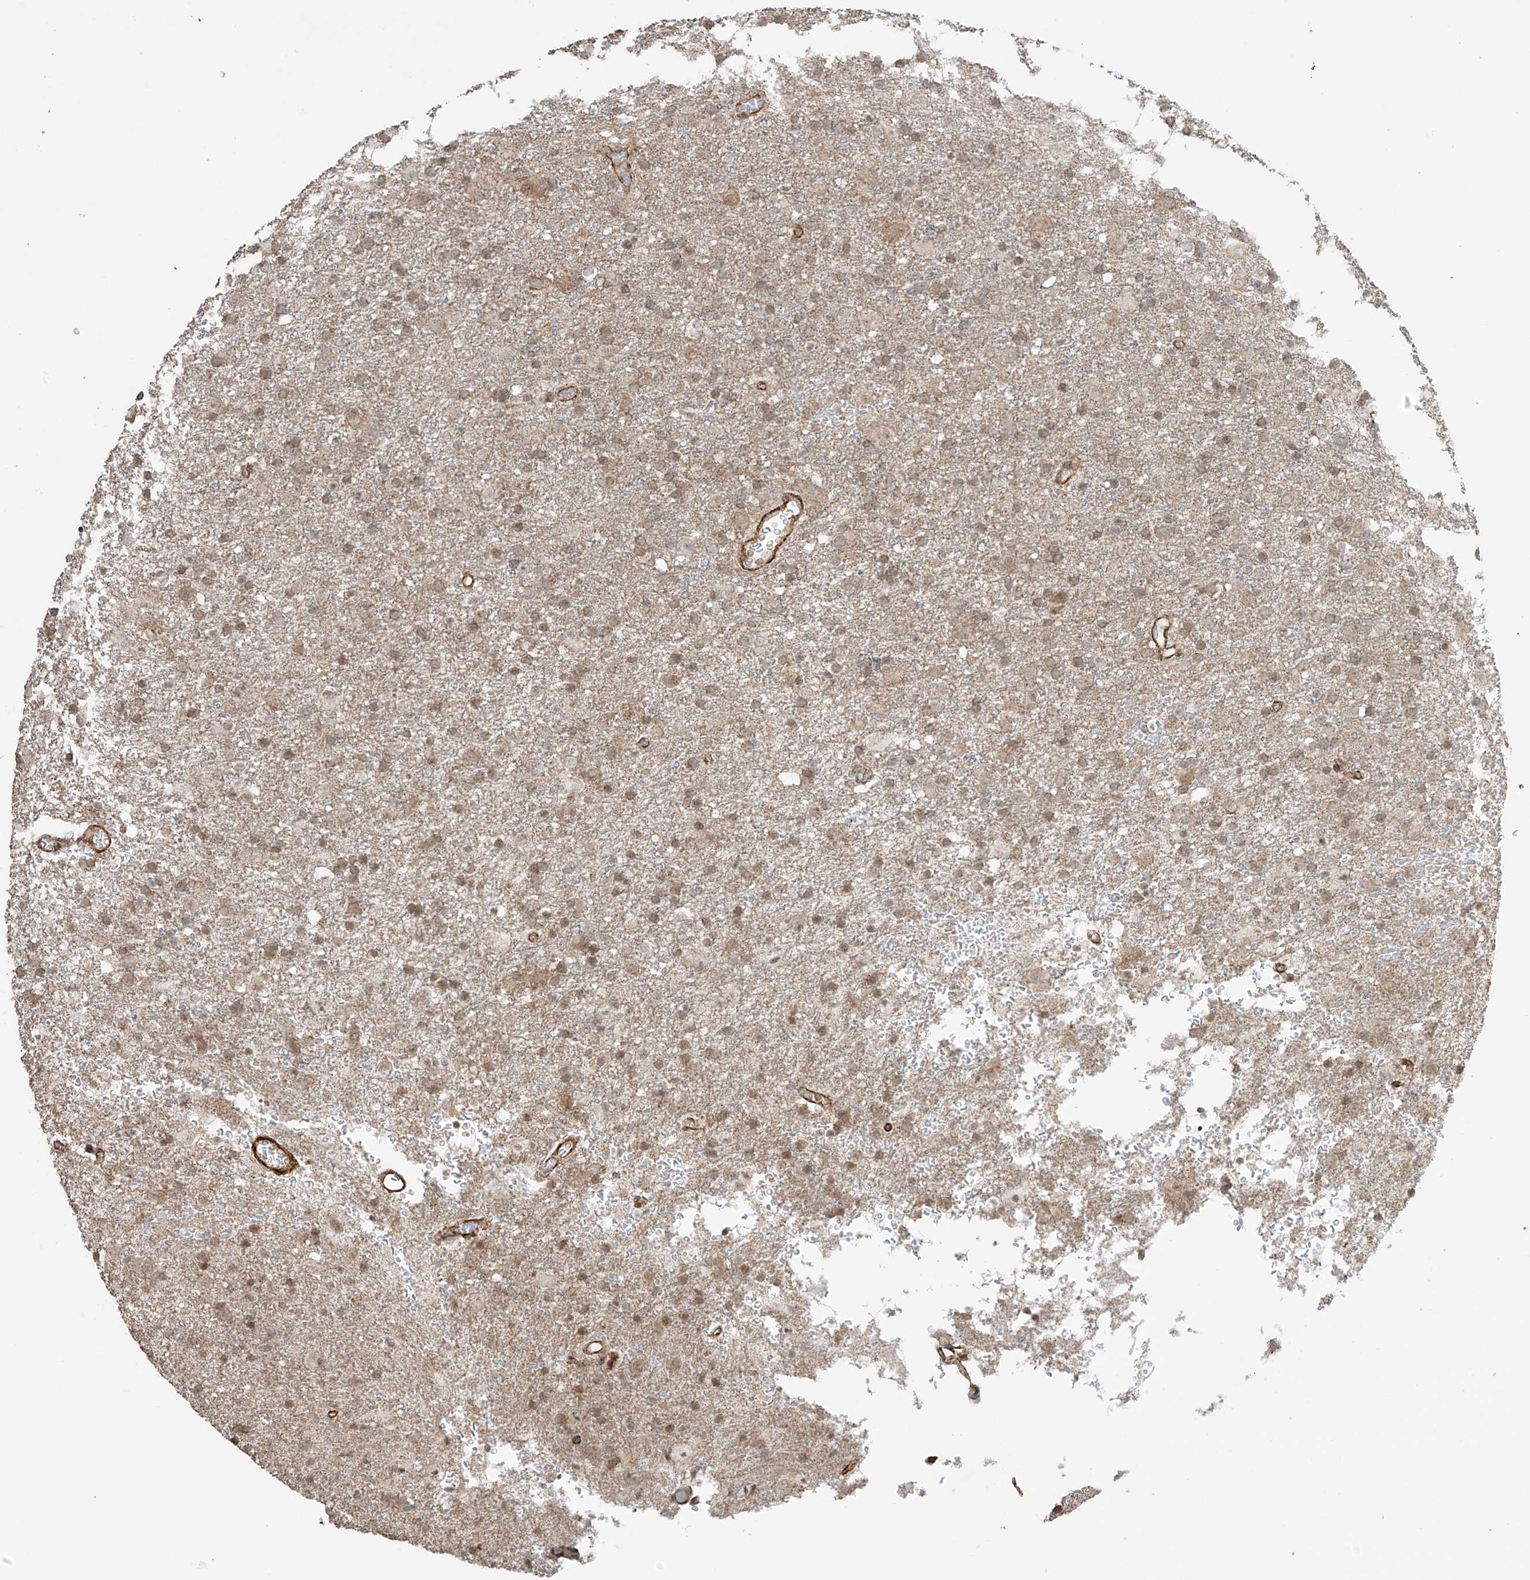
{"staining": {"intensity": "moderate", "quantity": "25%-75%", "location": "nuclear"}, "tissue": "glioma", "cell_type": "Tumor cells", "image_type": "cancer", "snomed": [{"axis": "morphology", "description": "Glioma, malignant, Low grade"}, {"axis": "topography", "description": "Brain"}], "caption": "Immunohistochemical staining of glioma exhibits medium levels of moderate nuclear protein expression in approximately 25%-75% of tumor cells. The protein is shown in brown color, while the nuclei are stained blue.", "gene": "TTLL5", "patient": {"sex": "male", "age": 65}}